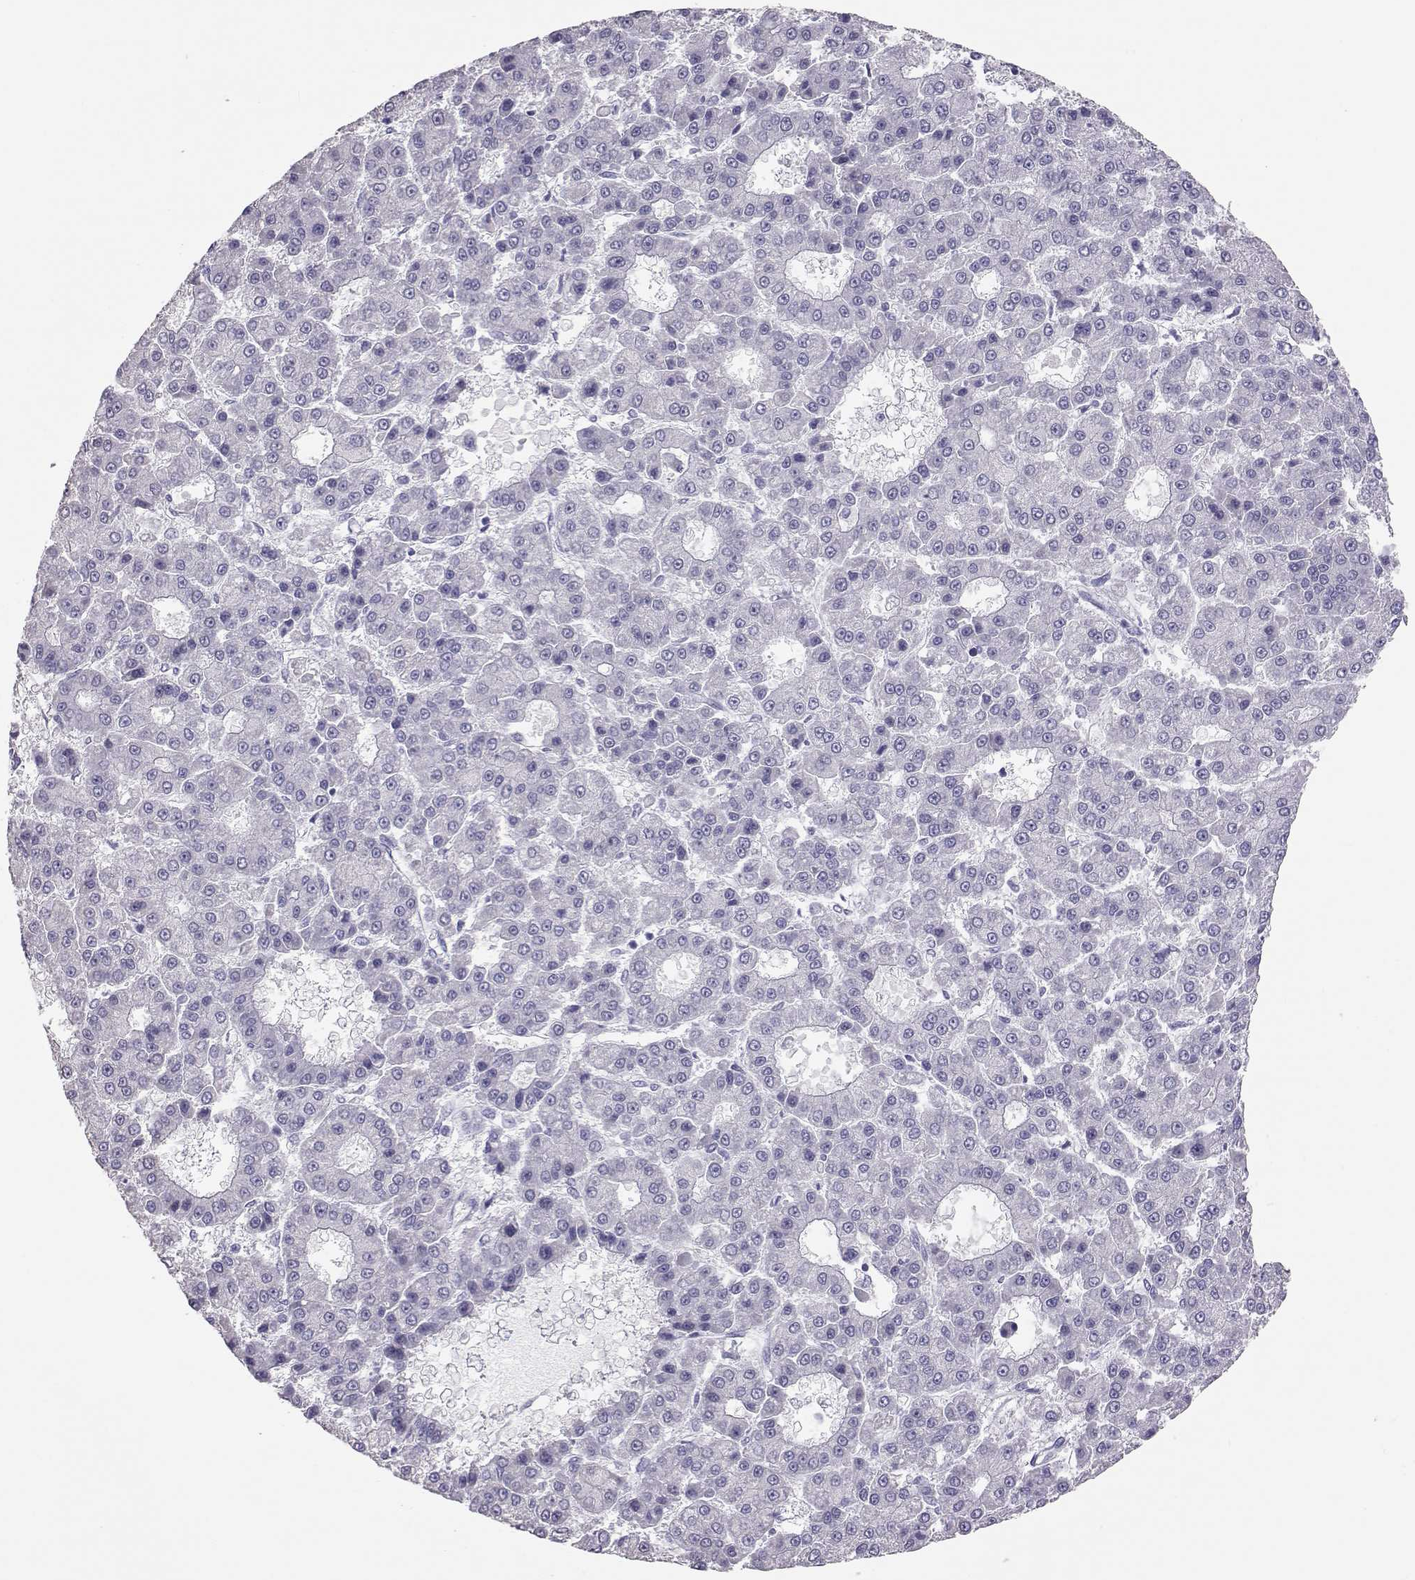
{"staining": {"intensity": "negative", "quantity": "none", "location": "none"}, "tissue": "liver cancer", "cell_type": "Tumor cells", "image_type": "cancer", "snomed": [{"axis": "morphology", "description": "Carcinoma, Hepatocellular, NOS"}, {"axis": "topography", "description": "Liver"}], "caption": "Human liver cancer stained for a protein using immunohistochemistry (IHC) shows no positivity in tumor cells.", "gene": "PMCH", "patient": {"sex": "male", "age": 70}}